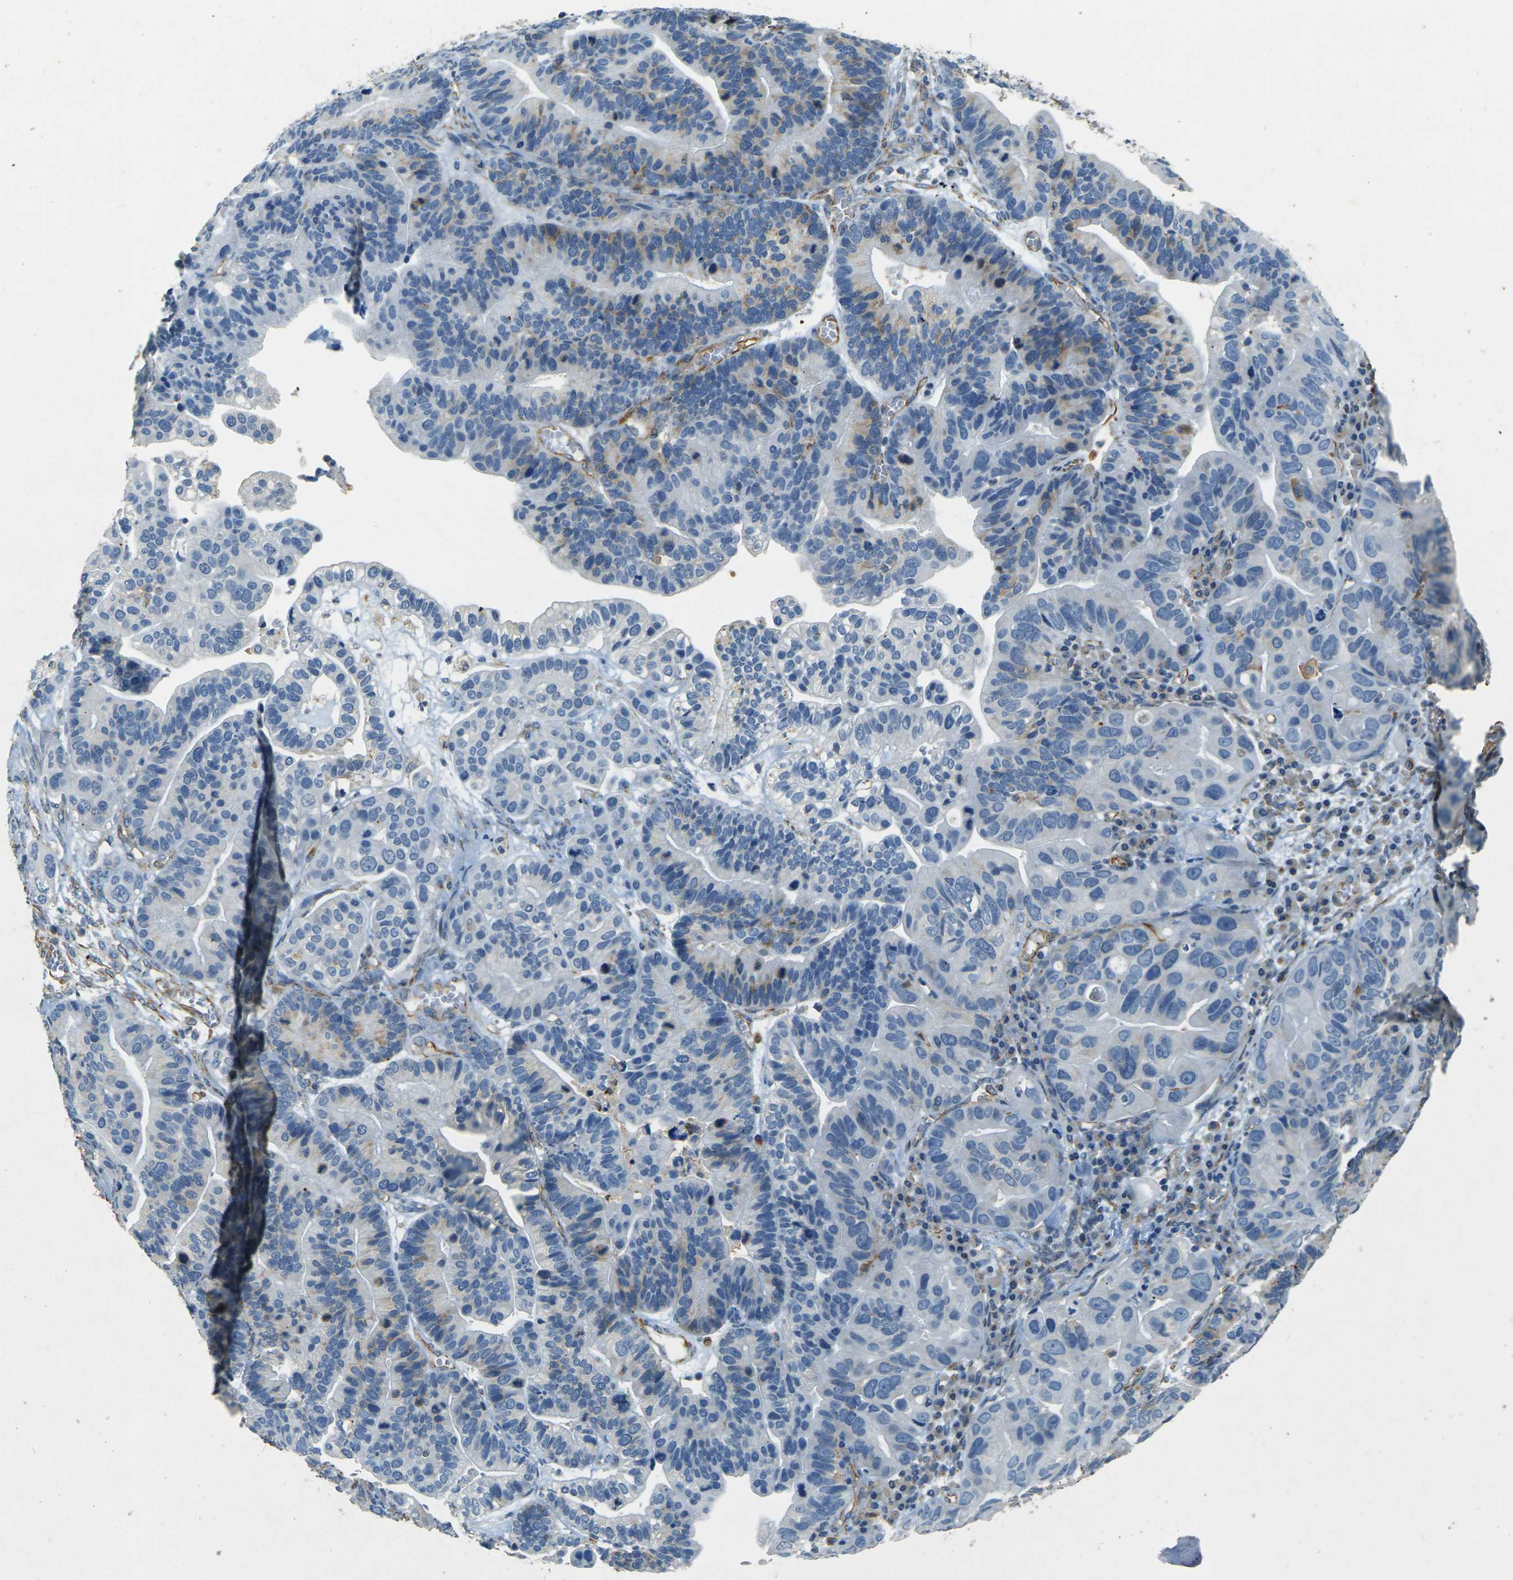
{"staining": {"intensity": "weak", "quantity": "<25%", "location": "cytoplasmic/membranous"}, "tissue": "ovarian cancer", "cell_type": "Tumor cells", "image_type": "cancer", "snomed": [{"axis": "morphology", "description": "Cystadenocarcinoma, serous, NOS"}, {"axis": "topography", "description": "Ovary"}], "caption": "Protein analysis of ovarian cancer (serous cystadenocarcinoma) demonstrates no significant staining in tumor cells.", "gene": "SORT1", "patient": {"sex": "female", "age": 56}}